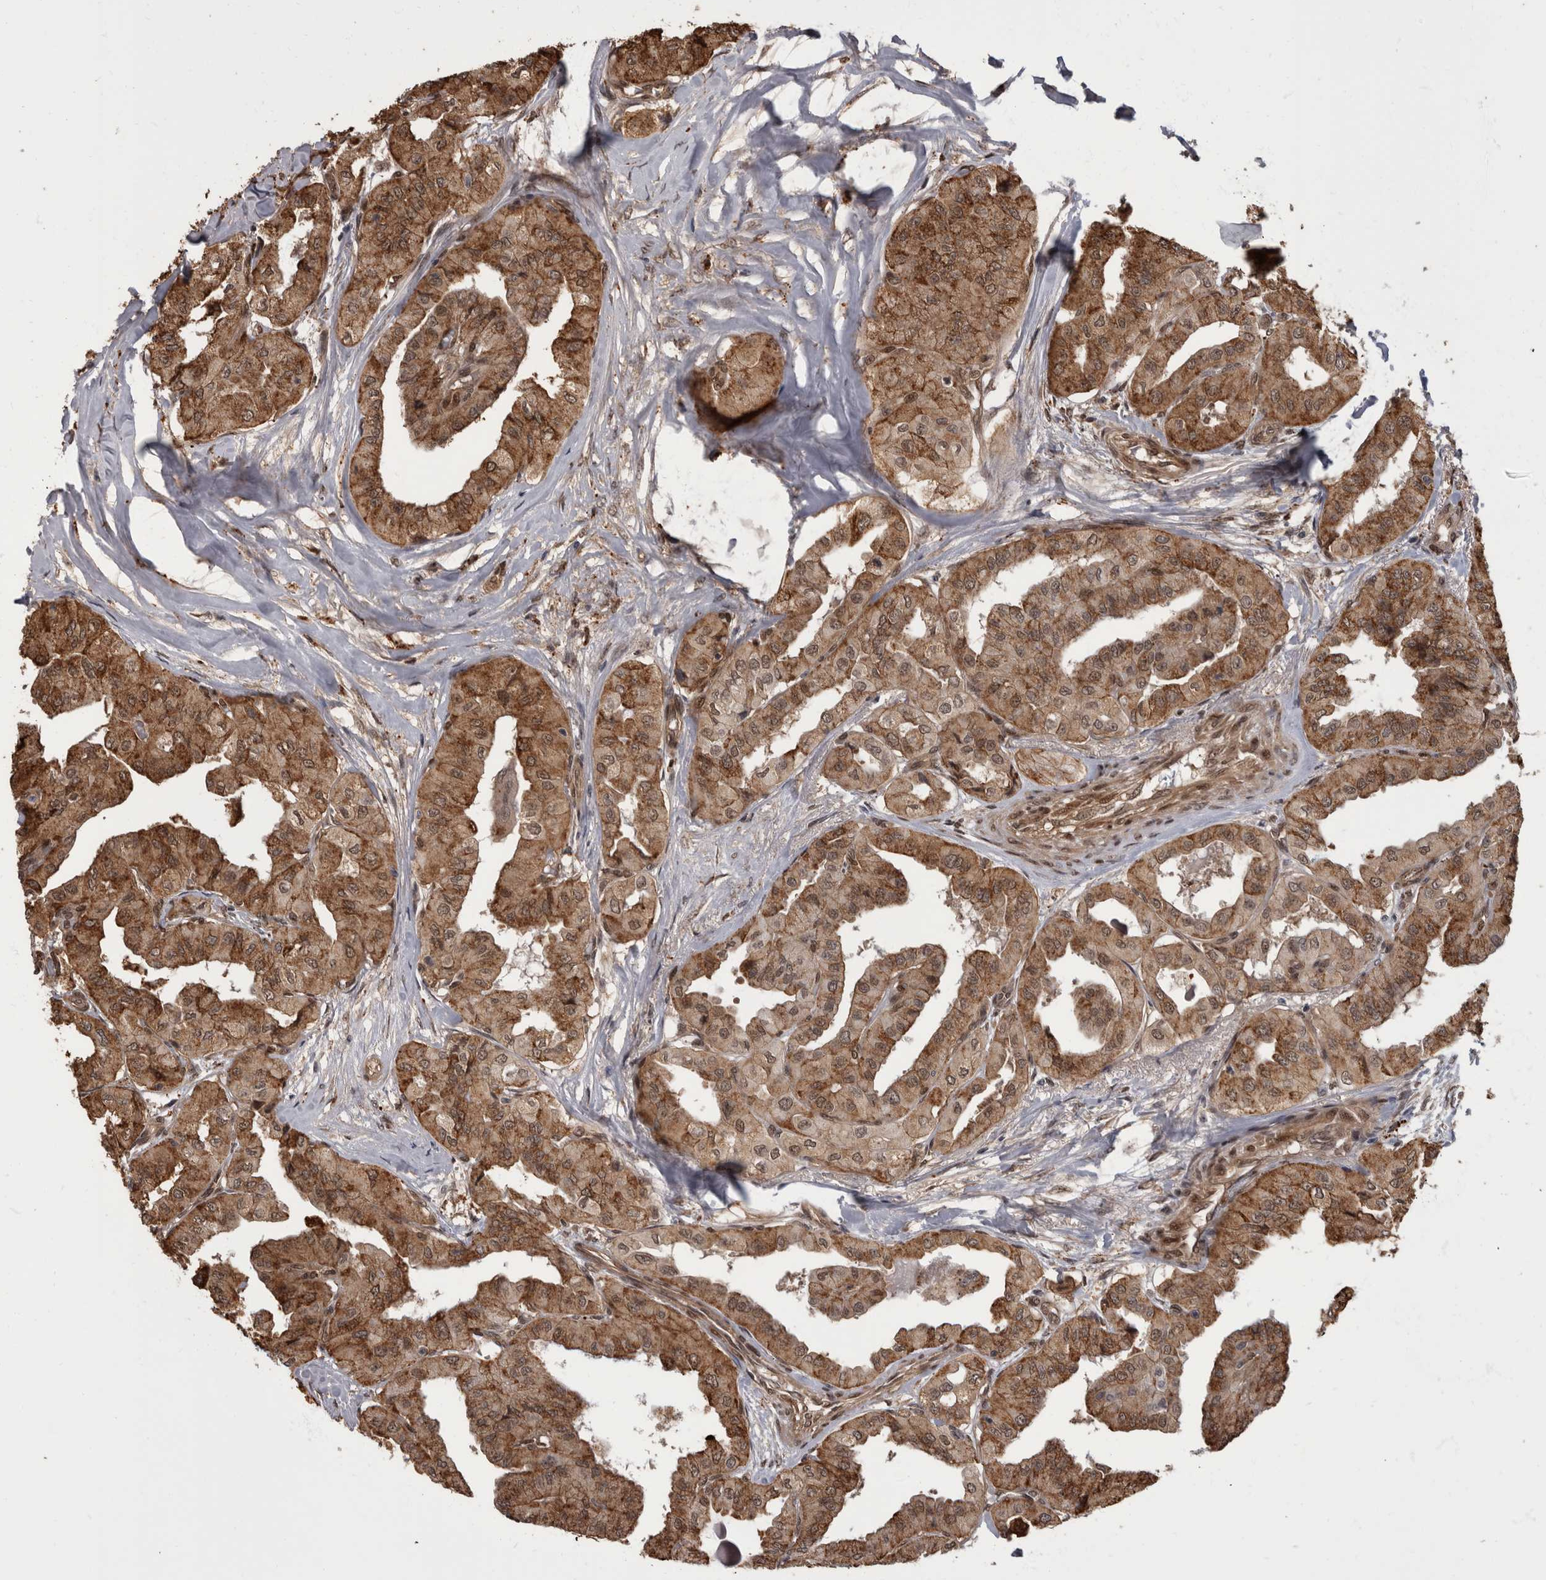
{"staining": {"intensity": "moderate", "quantity": ">75%", "location": "cytoplasmic/membranous"}, "tissue": "thyroid cancer", "cell_type": "Tumor cells", "image_type": "cancer", "snomed": [{"axis": "morphology", "description": "Papillary adenocarcinoma, NOS"}, {"axis": "topography", "description": "Thyroid gland"}], "caption": "This is a histology image of immunohistochemistry staining of thyroid cancer, which shows moderate staining in the cytoplasmic/membranous of tumor cells.", "gene": "AKT3", "patient": {"sex": "female", "age": 59}}